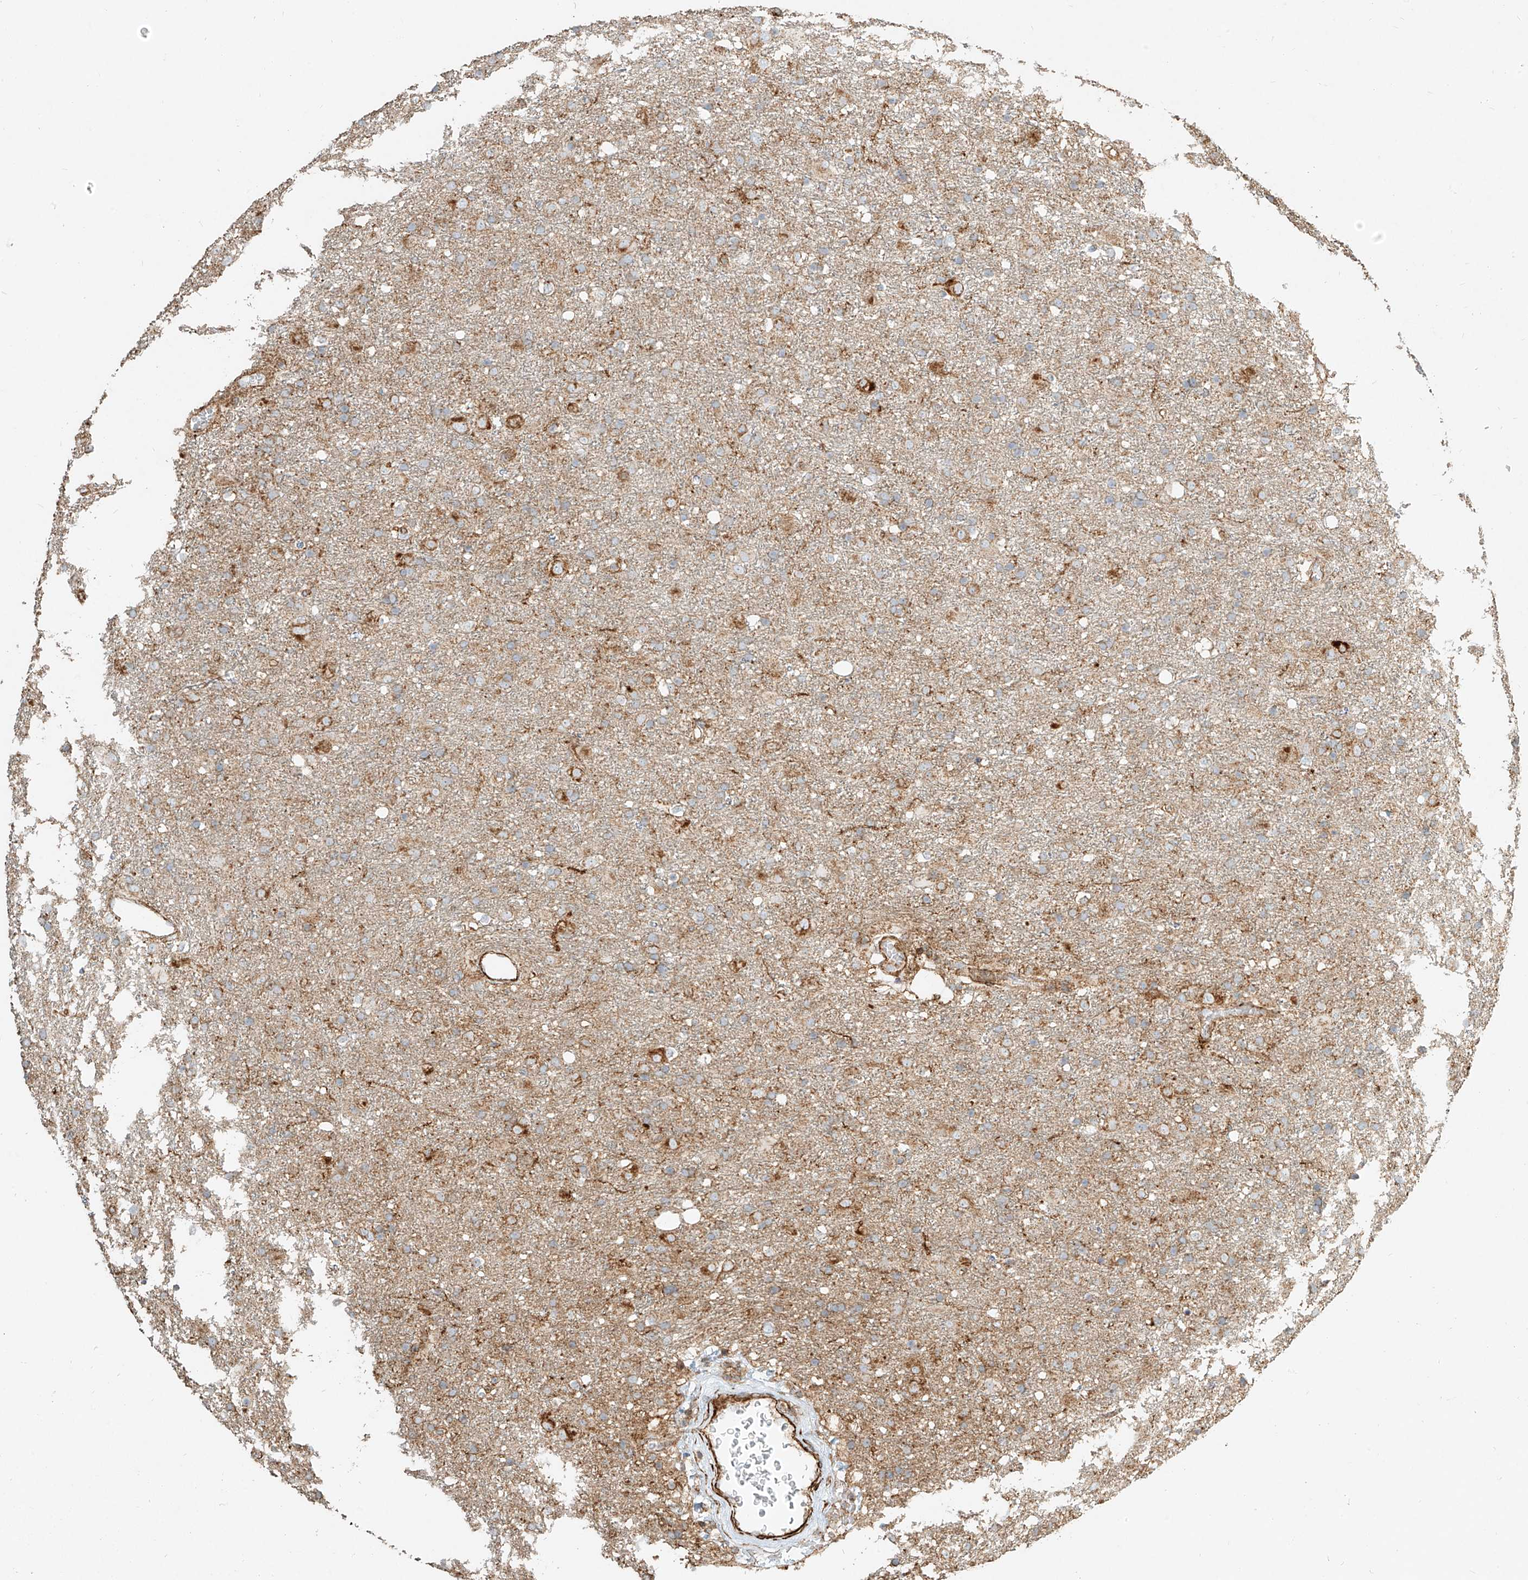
{"staining": {"intensity": "weak", "quantity": "<25%", "location": "cytoplasmic/membranous"}, "tissue": "glioma", "cell_type": "Tumor cells", "image_type": "cancer", "snomed": [{"axis": "morphology", "description": "Glioma, malignant, Low grade"}, {"axis": "topography", "description": "Brain"}], "caption": "There is no significant positivity in tumor cells of glioma.", "gene": "MTX2", "patient": {"sex": "male", "age": 65}}